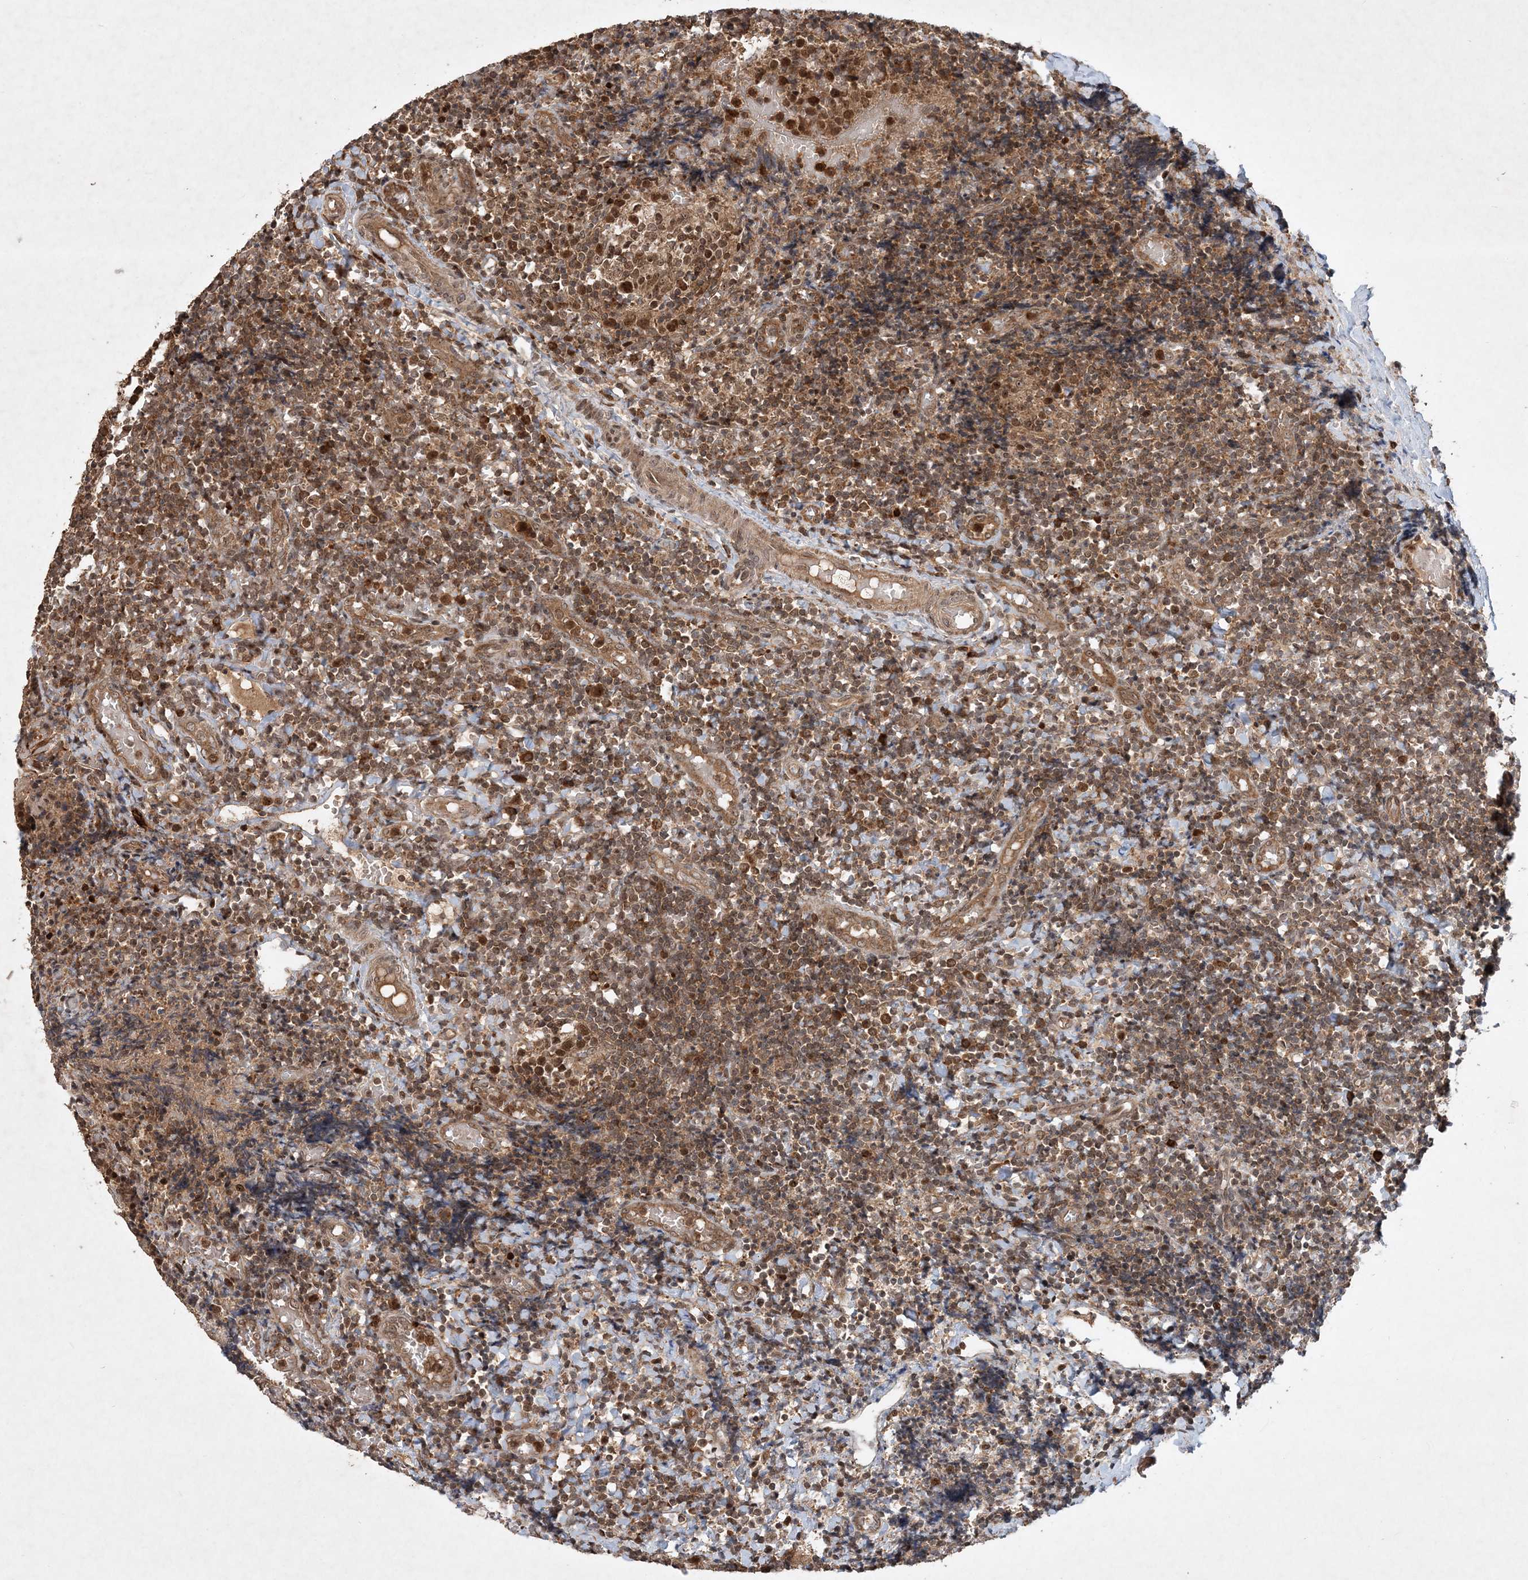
{"staining": {"intensity": "moderate", "quantity": ">75%", "location": "cytoplasmic/membranous,nuclear"}, "tissue": "tonsil", "cell_type": "Germinal center cells", "image_type": "normal", "snomed": [{"axis": "morphology", "description": "Normal tissue, NOS"}, {"axis": "topography", "description": "Tonsil"}], "caption": "Immunohistochemical staining of unremarkable human tonsil shows medium levels of moderate cytoplasmic/membranous,nuclear staining in about >75% of germinal center cells.", "gene": "UBR3", "patient": {"sex": "female", "age": 19}}